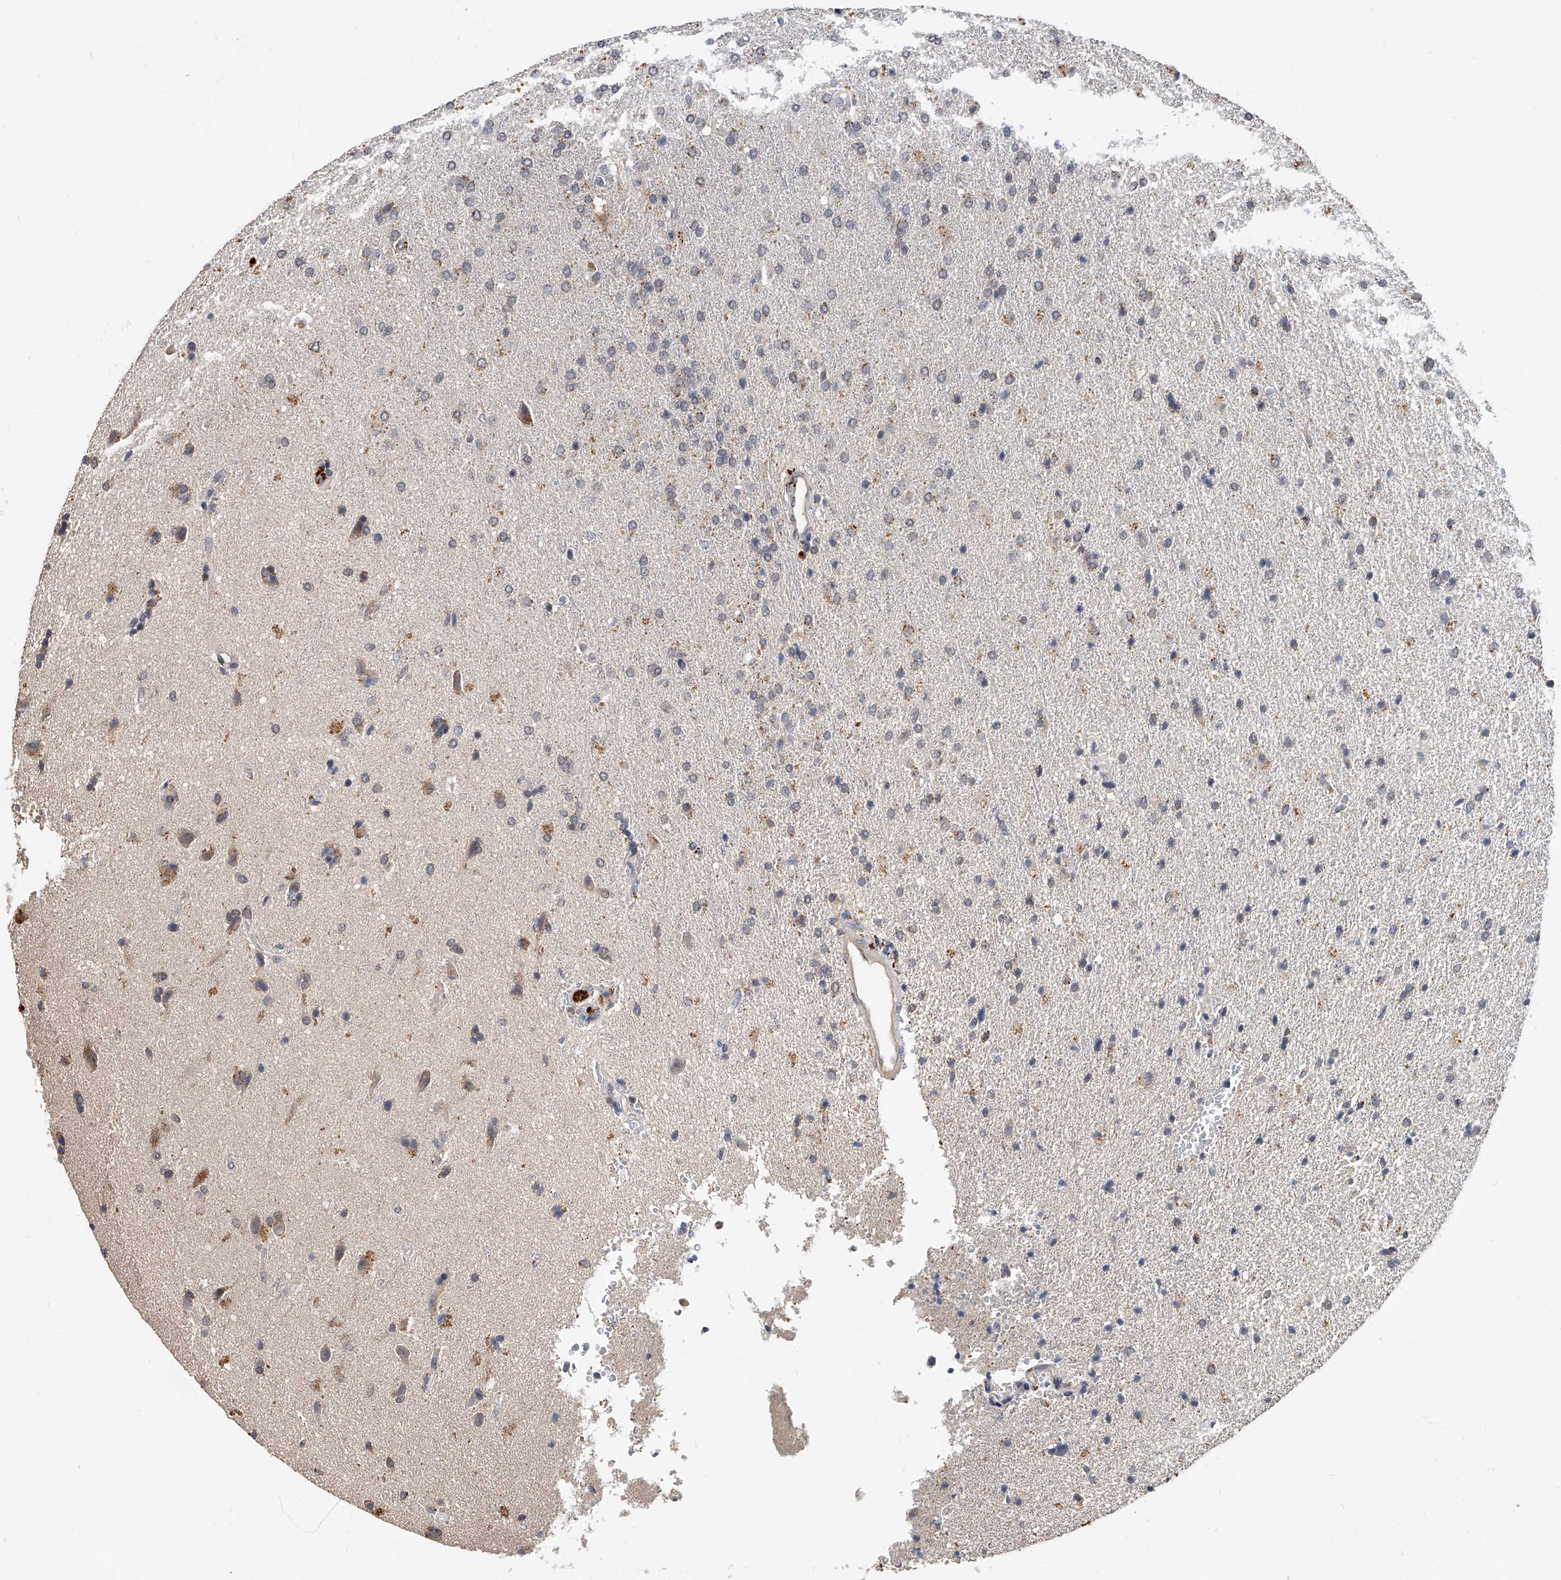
{"staining": {"intensity": "weak", "quantity": ">75%", "location": "cytoplasmic/membranous"}, "tissue": "glioma", "cell_type": "Tumor cells", "image_type": "cancer", "snomed": [{"axis": "morphology", "description": "Glioma, malignant, High grade"}, {"axis": "topography", "description": "Brain"}], "caption": "Protein staining of glioma tissue shows weak cytoplasmic/membranous positivity in about >75% of tumor cells.", "gene": "JAG2", "patient": {"sex": "male", "age": 72}}